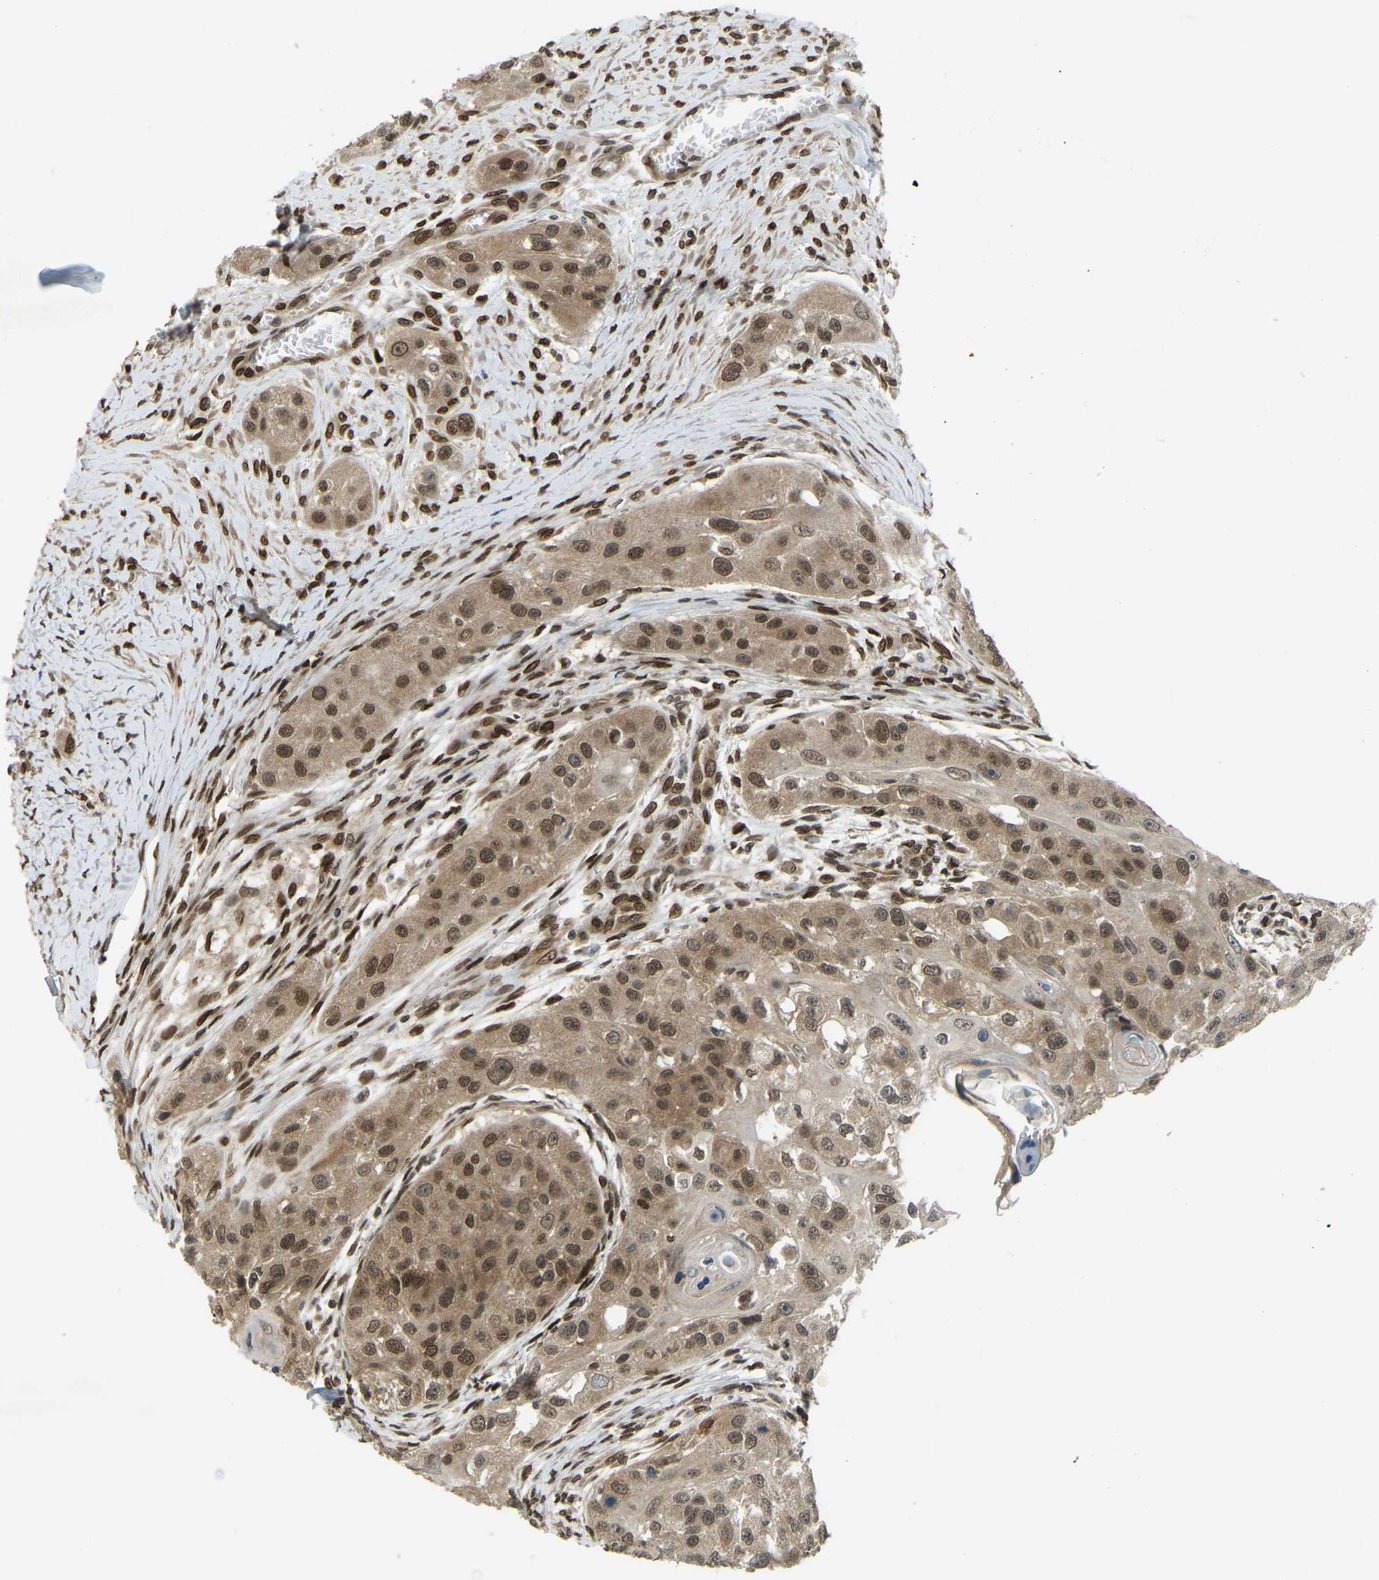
{"staining": {"intensity": "moderate", "quantity": ">75%", "location": "cytoplasmic/membranous,nuclear"}, "tissue": "head and neck cancer", "cell_type": "Tumor cells", "image_type": "cancer", "snomed": [{"axis": "morphology", "description": "Normal tissue, NOS"}, {"axis": "morphology", "description": "Squamous cell carcinoma, NOS"}, {"axis": "topography", "description": "Skeletal muscle"}, {"axis": "topography", "description": "Head-Neck"}], "caption": "Protein staining of squamous cell carcinoma (head and neck) tissue displays moderate cytoplasmic/membranous and nuclear expression in approximately >75% of tumor cells. (IHC, brightfield microscopy, high magnification).", "gene": "SYNE1", "patient": {"sex": "male", "age": 51}}